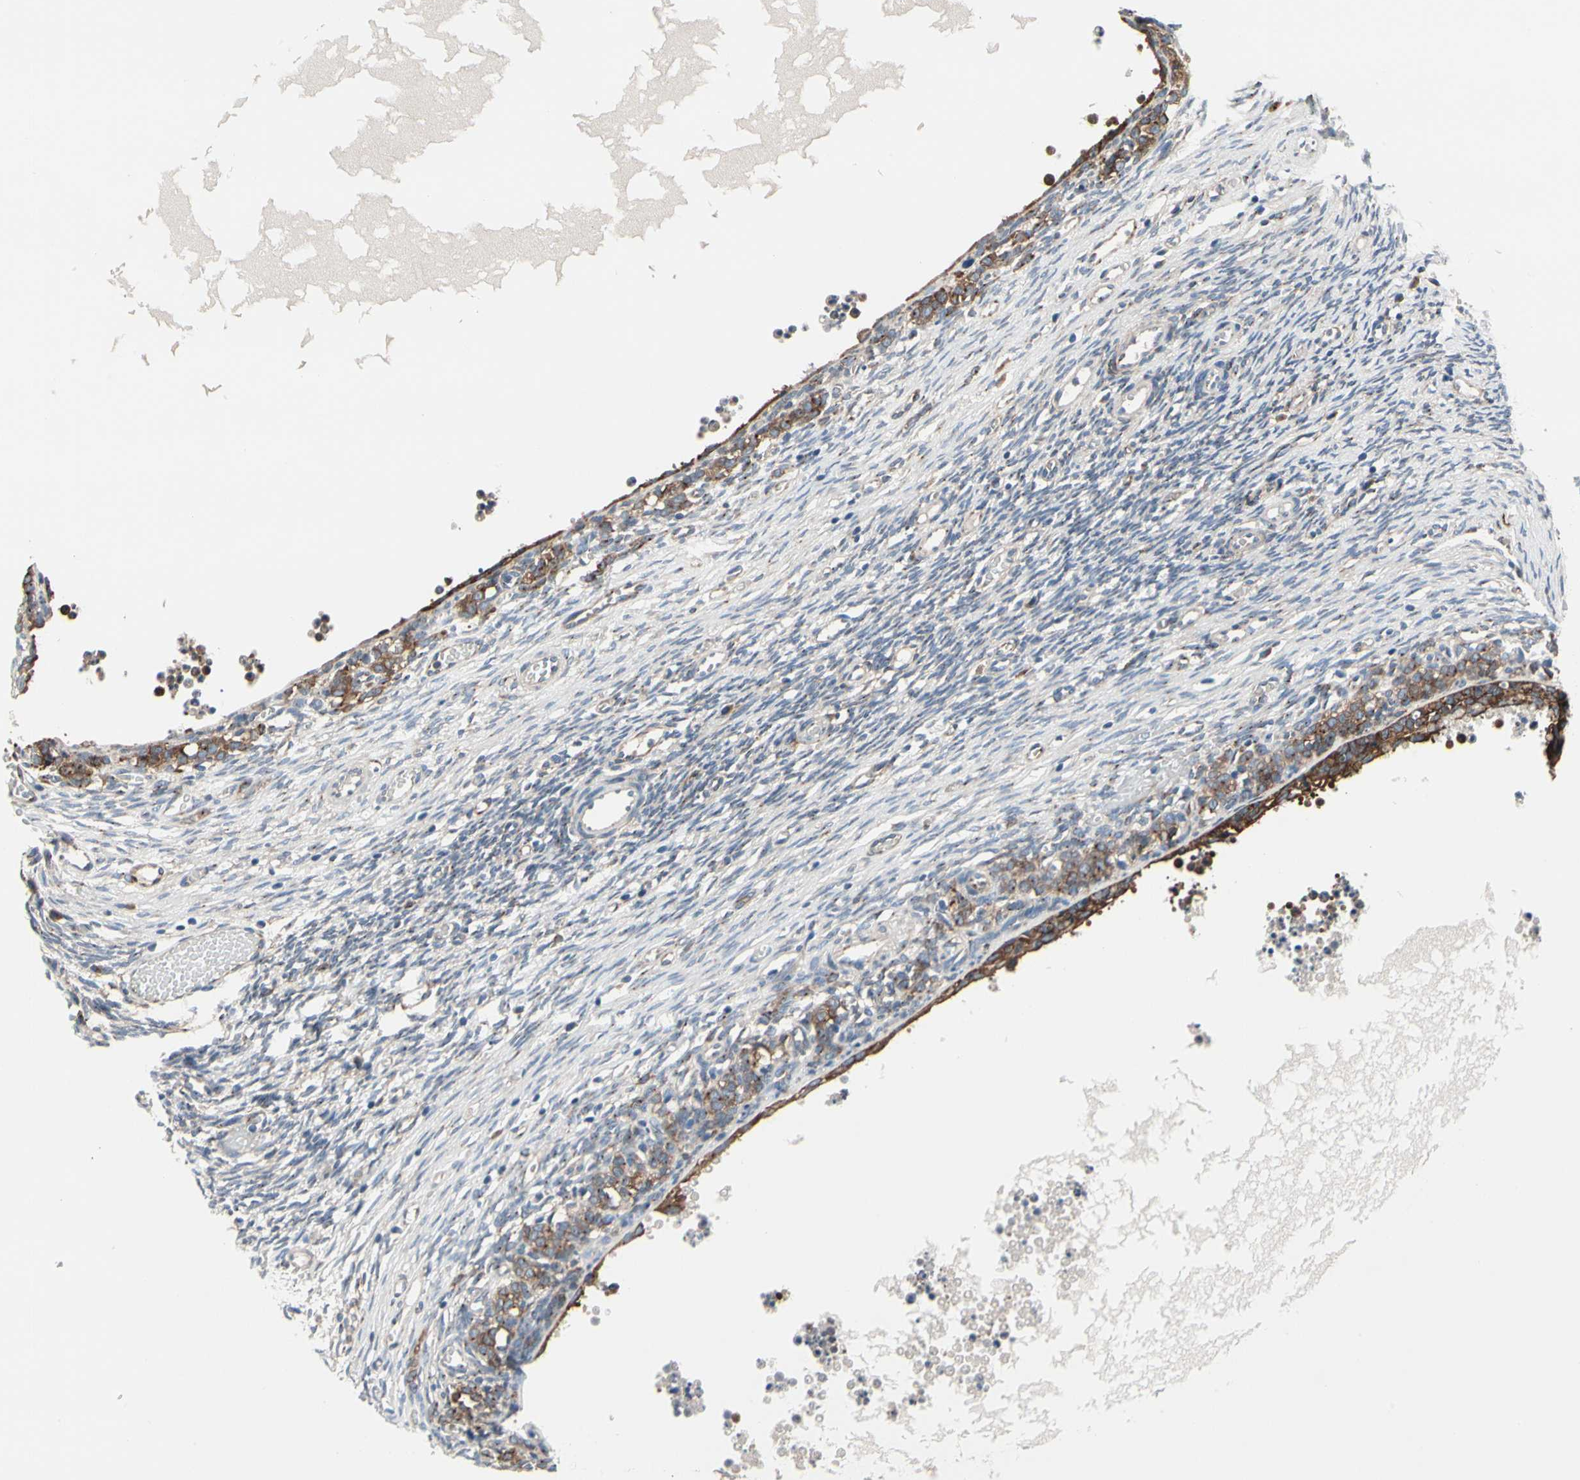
{"staining": {"intensity": "moderate", "quantity": ">75%", "location": "cytoplasmic/membranous"}, "tissue": "ovary", "cell_type": "Ovarian stroma cells", "image_type": "normal", "snomed": [{"axis": "morphology", "description": "Normal tissue, NOS"}, {"axis": "topography", "description": "Ovary"}], "caption": "Benign ovary displays moderate cytoplasmic/membranous expression in about >75% of ovarian stroma cells.", "gene": "PRKAR2B", "patient": {"sex": "female", "age": 35}}